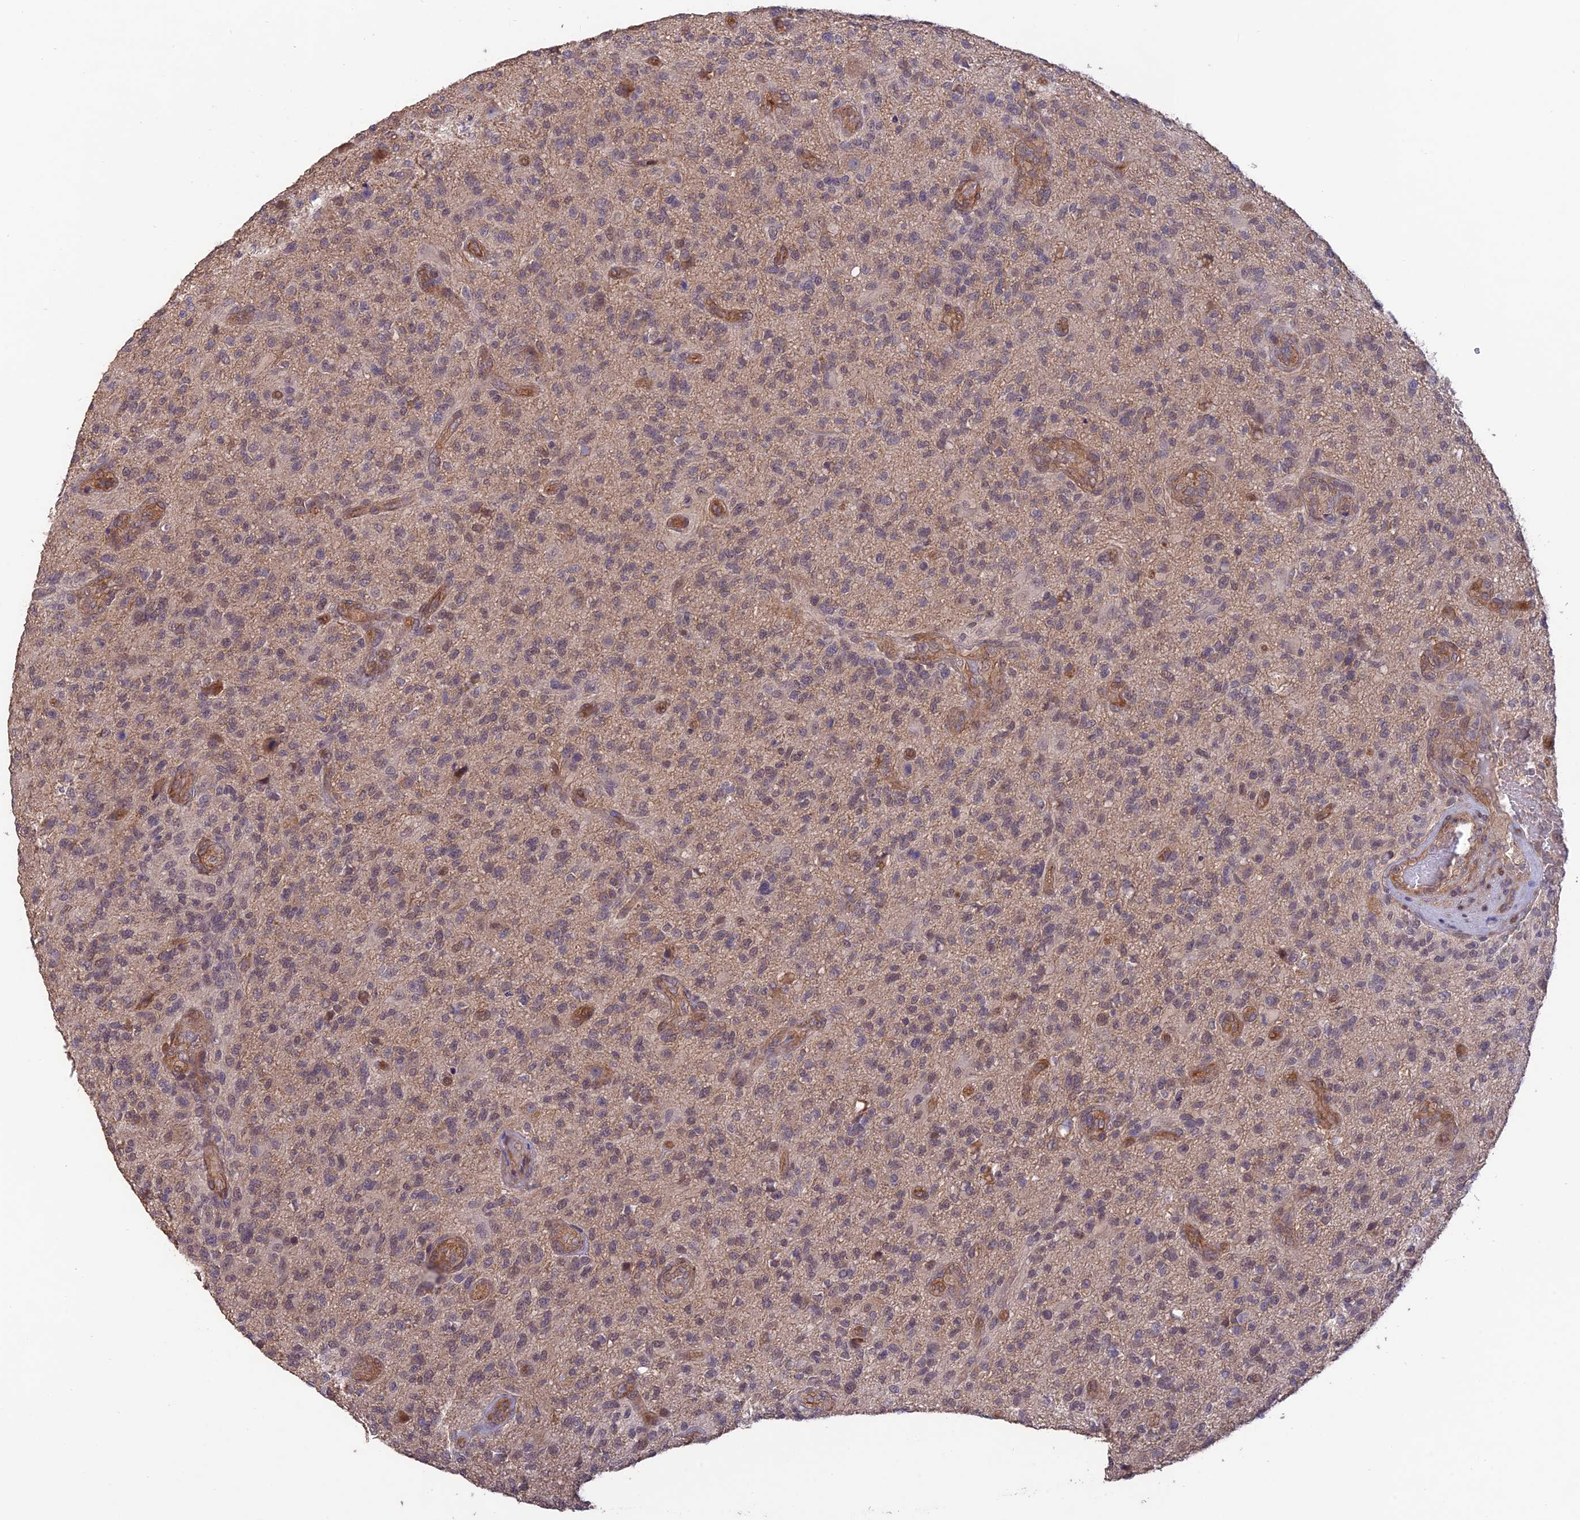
{"staining": {"intensity": "strong", "quantity": "<25%", "location": "cytoplasmic/membranous"}, "tissue": "glioma", "cell_type": "Tumor cells", "image_type": "cancer", "snomed": [{"axis": "morphology", "description": "Glioma, malignant, High grade"}, {"axis": "topography", "description": "Brain"}], "caption": "This is an image of IHC staining of glioma, which shows strong staining in the cytoplasmic/membranous of tumor cells.", "gene": "PAGR1", "patient": {"sex": "male", "age": 47}}